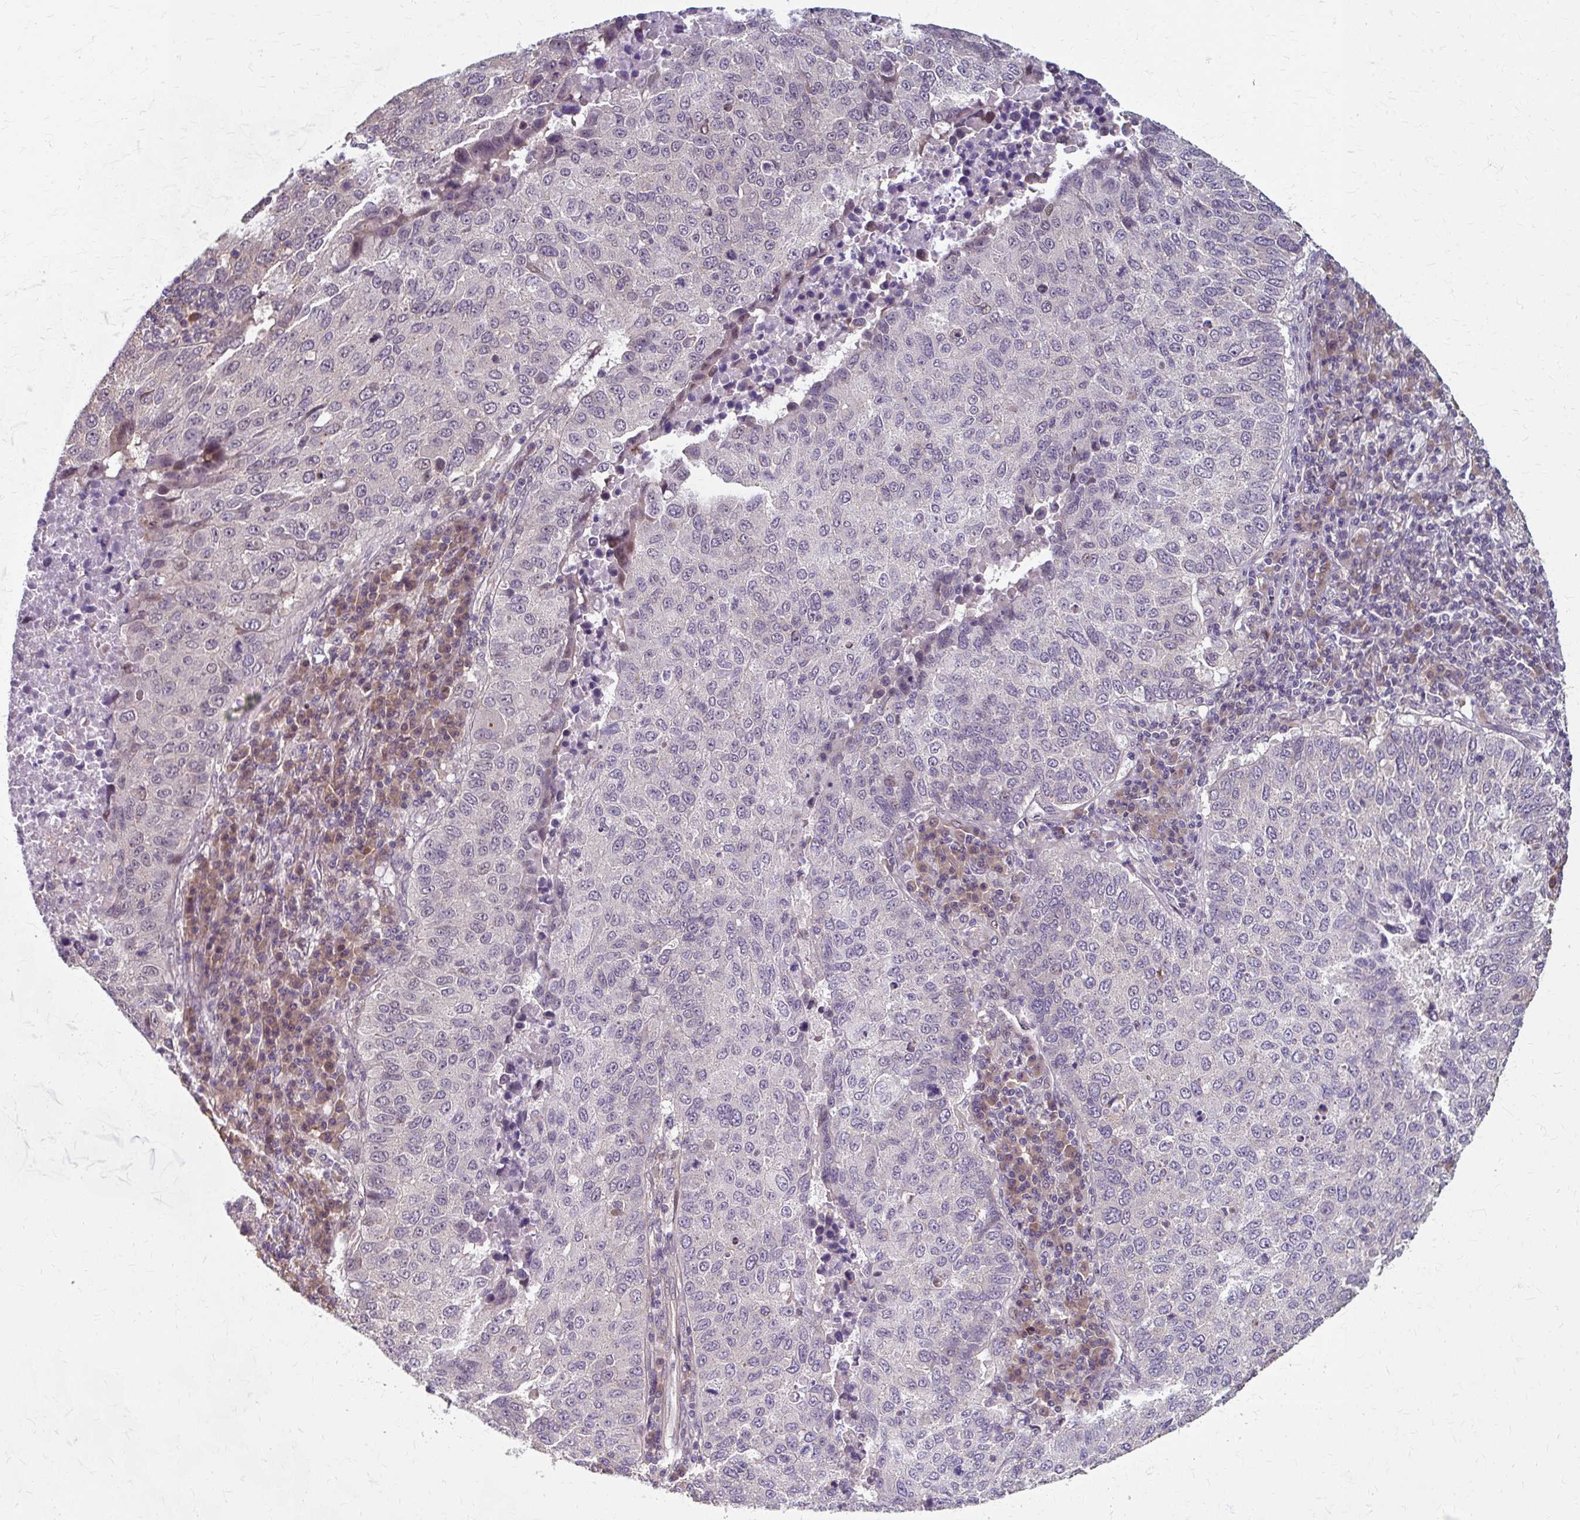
{"staining": {"intensity": "negative", "quantity": "none", "location": "none"}, "tissue": "lung cancer", "cell_type": "Tumor cells", "image_type": "cancer", "snomed": [{"axis": "morphology", "description": "Squamous cell carcinoma, NOS"}, {"axis": "topography", "description": "Lung"}], "caption": "Immunohistochemistry (IHC) of human squamous cell carcinoma (lung) demonstrates no expression in tumor cells.", "gene": "ZNF555", "patient": {"sex": "male", "age": 73}}